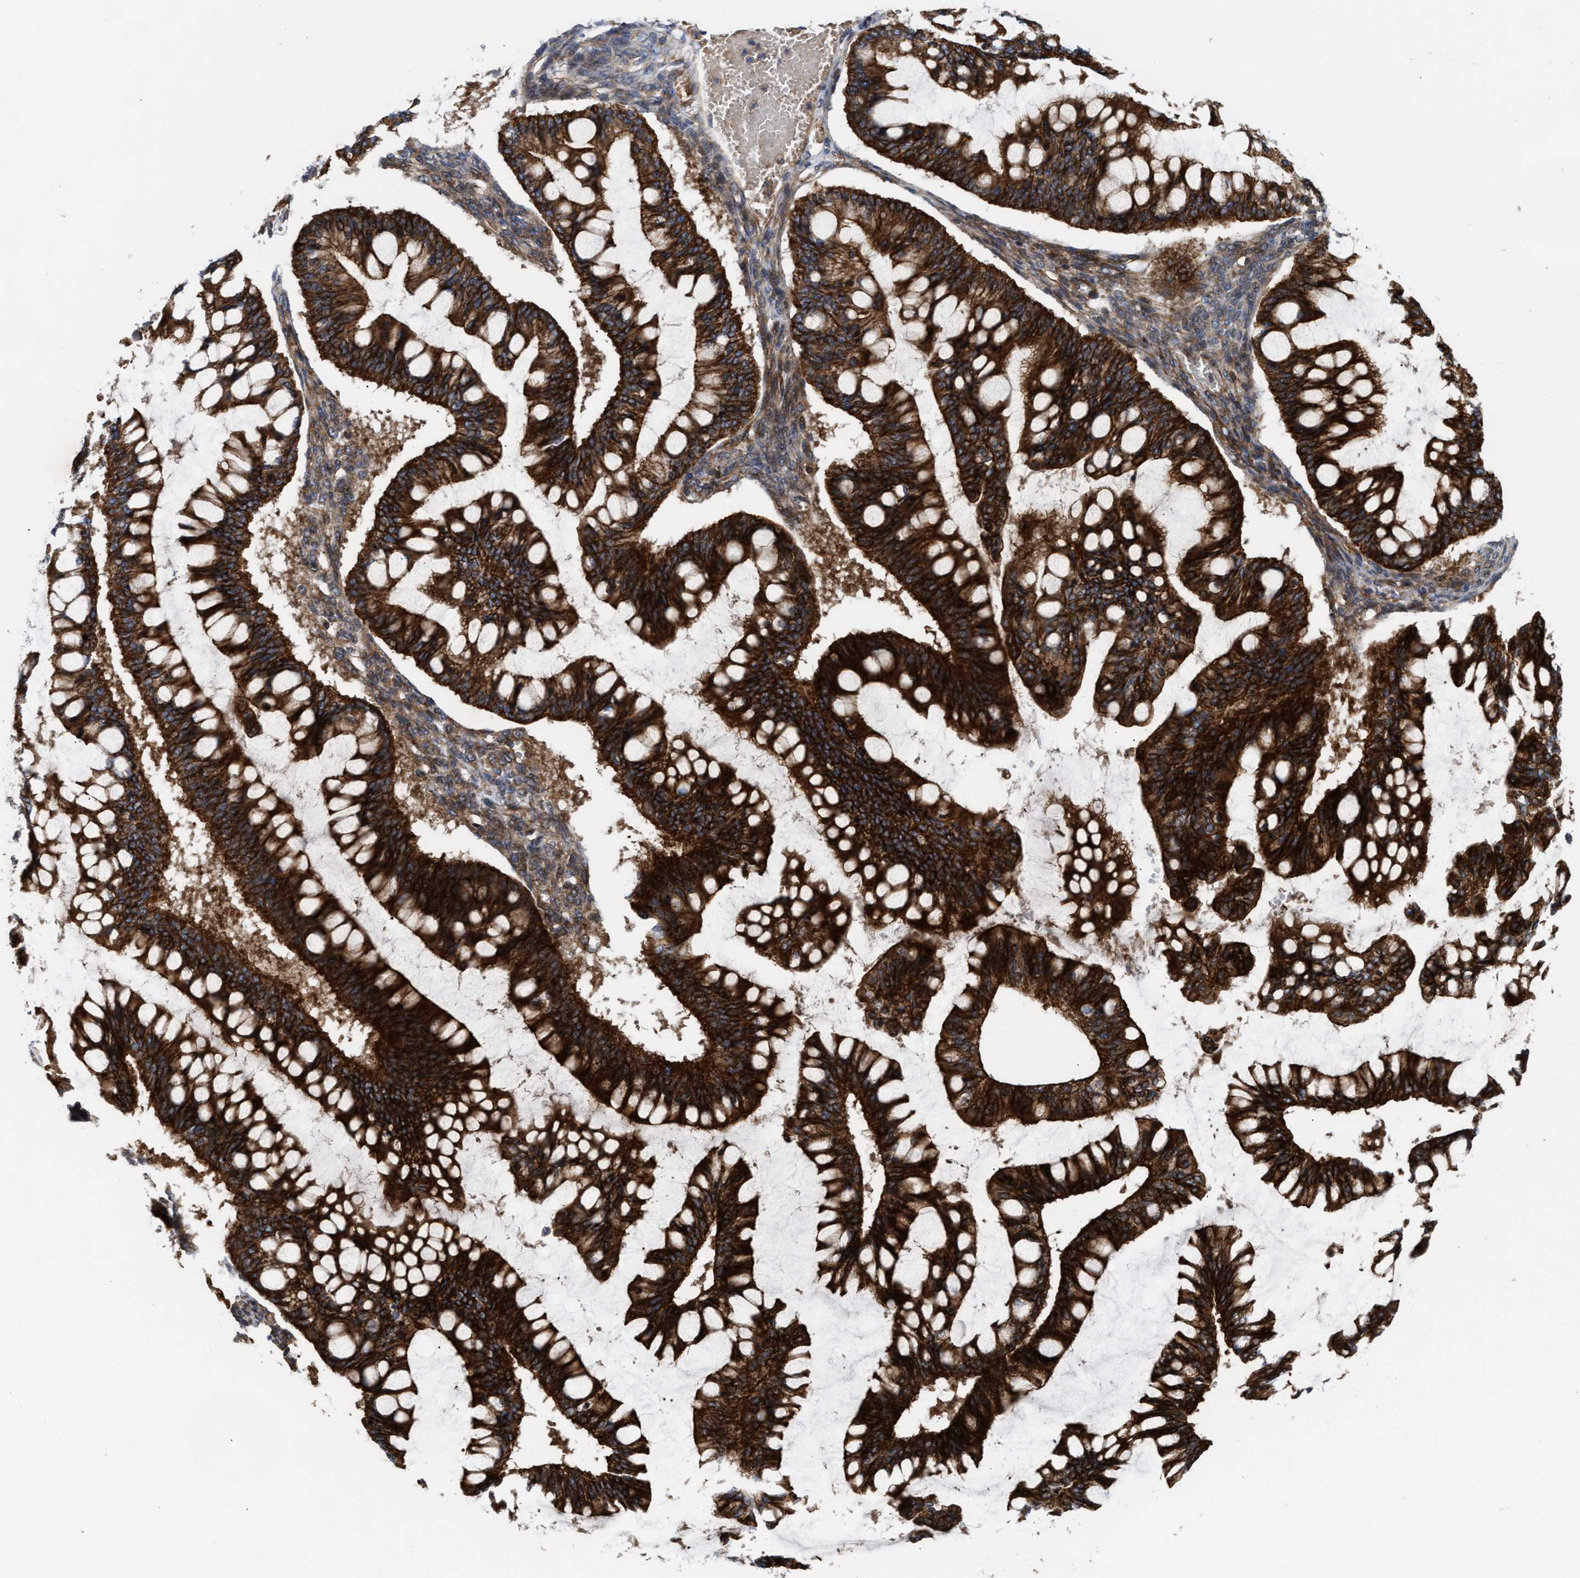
{"staining": {"intensity": "strong", "quantity": ">75%", "location": "cytoplasmic/membranous"}, "tissue": "ovarian cancer", "cell_type": "Tumor cells", "image_type": "cancer", "snomed": [{"axis": "morphology", "description": "Cystadenocarcinoma, mucinous, NOS"}, {"axis": "topography", "description": "Ovary"}], "caption": "This is a histology image of immunohistochemistry staining of ovarian mucinous cystadenocarcinoma, which shows strong staining in the cytoplasmic/membranous of tumor cells.", "gene": "STAU1", "patient": {"sex": "female", "age": 73}}